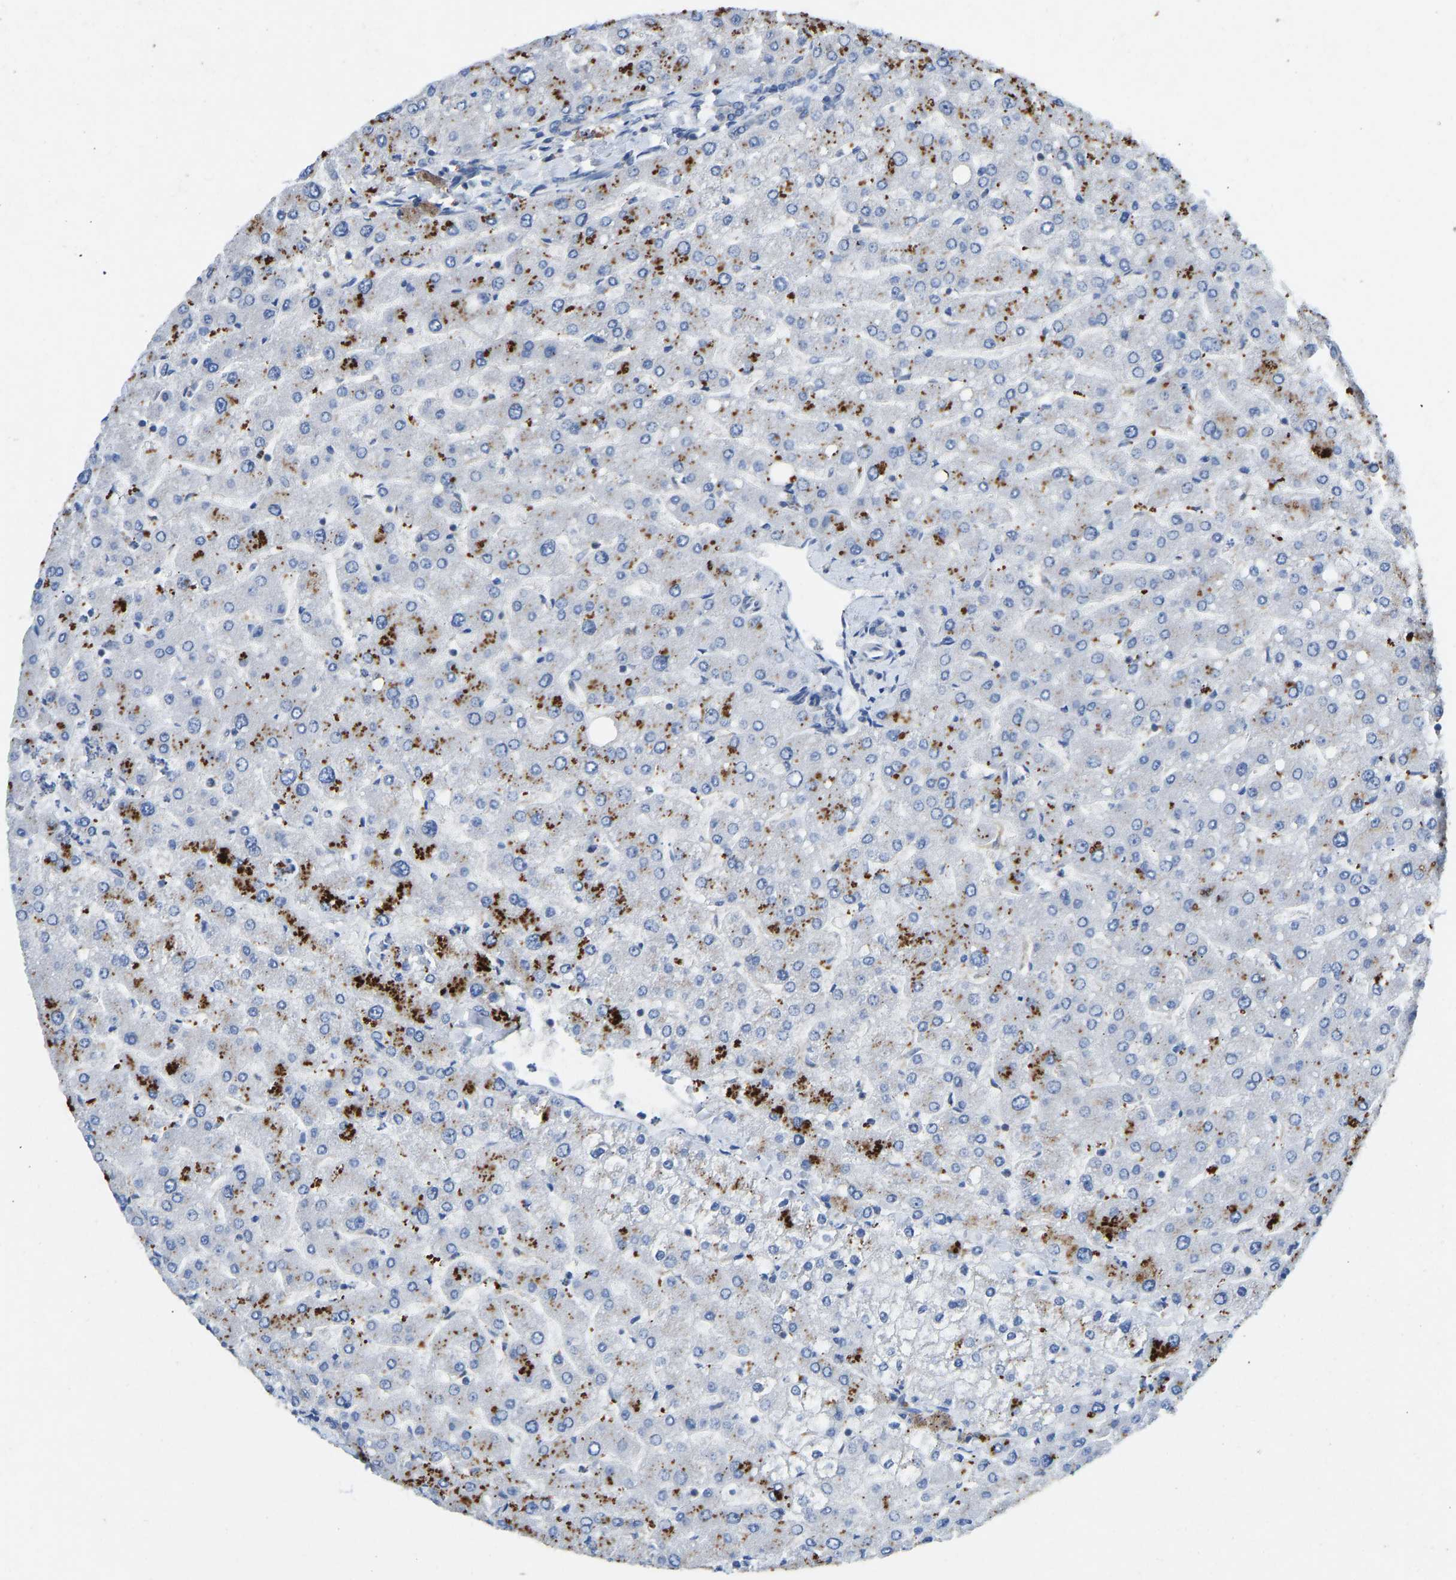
{"staining": {"intensity": "negative", "quantity": "none", "location": "none"}, "tissue": "liver", "cell_type": "Cholangiocytes", "image_type": "normal", "snomed": [{"axis": "morphology", "description": "Normal tissue, NOS"}, {"axis": "topography", "description": "Liver"}], "caption": "This is a photomicrograph of immunohistochemistry staining of benign liver, which shows no staining in cholangiocytes. The staining is performed using DAB brown chromogen with nuclei counter-stained in using hematoxylin.", "gene": "NDRG3", "patient": {"sex": "male", "age": 55}}